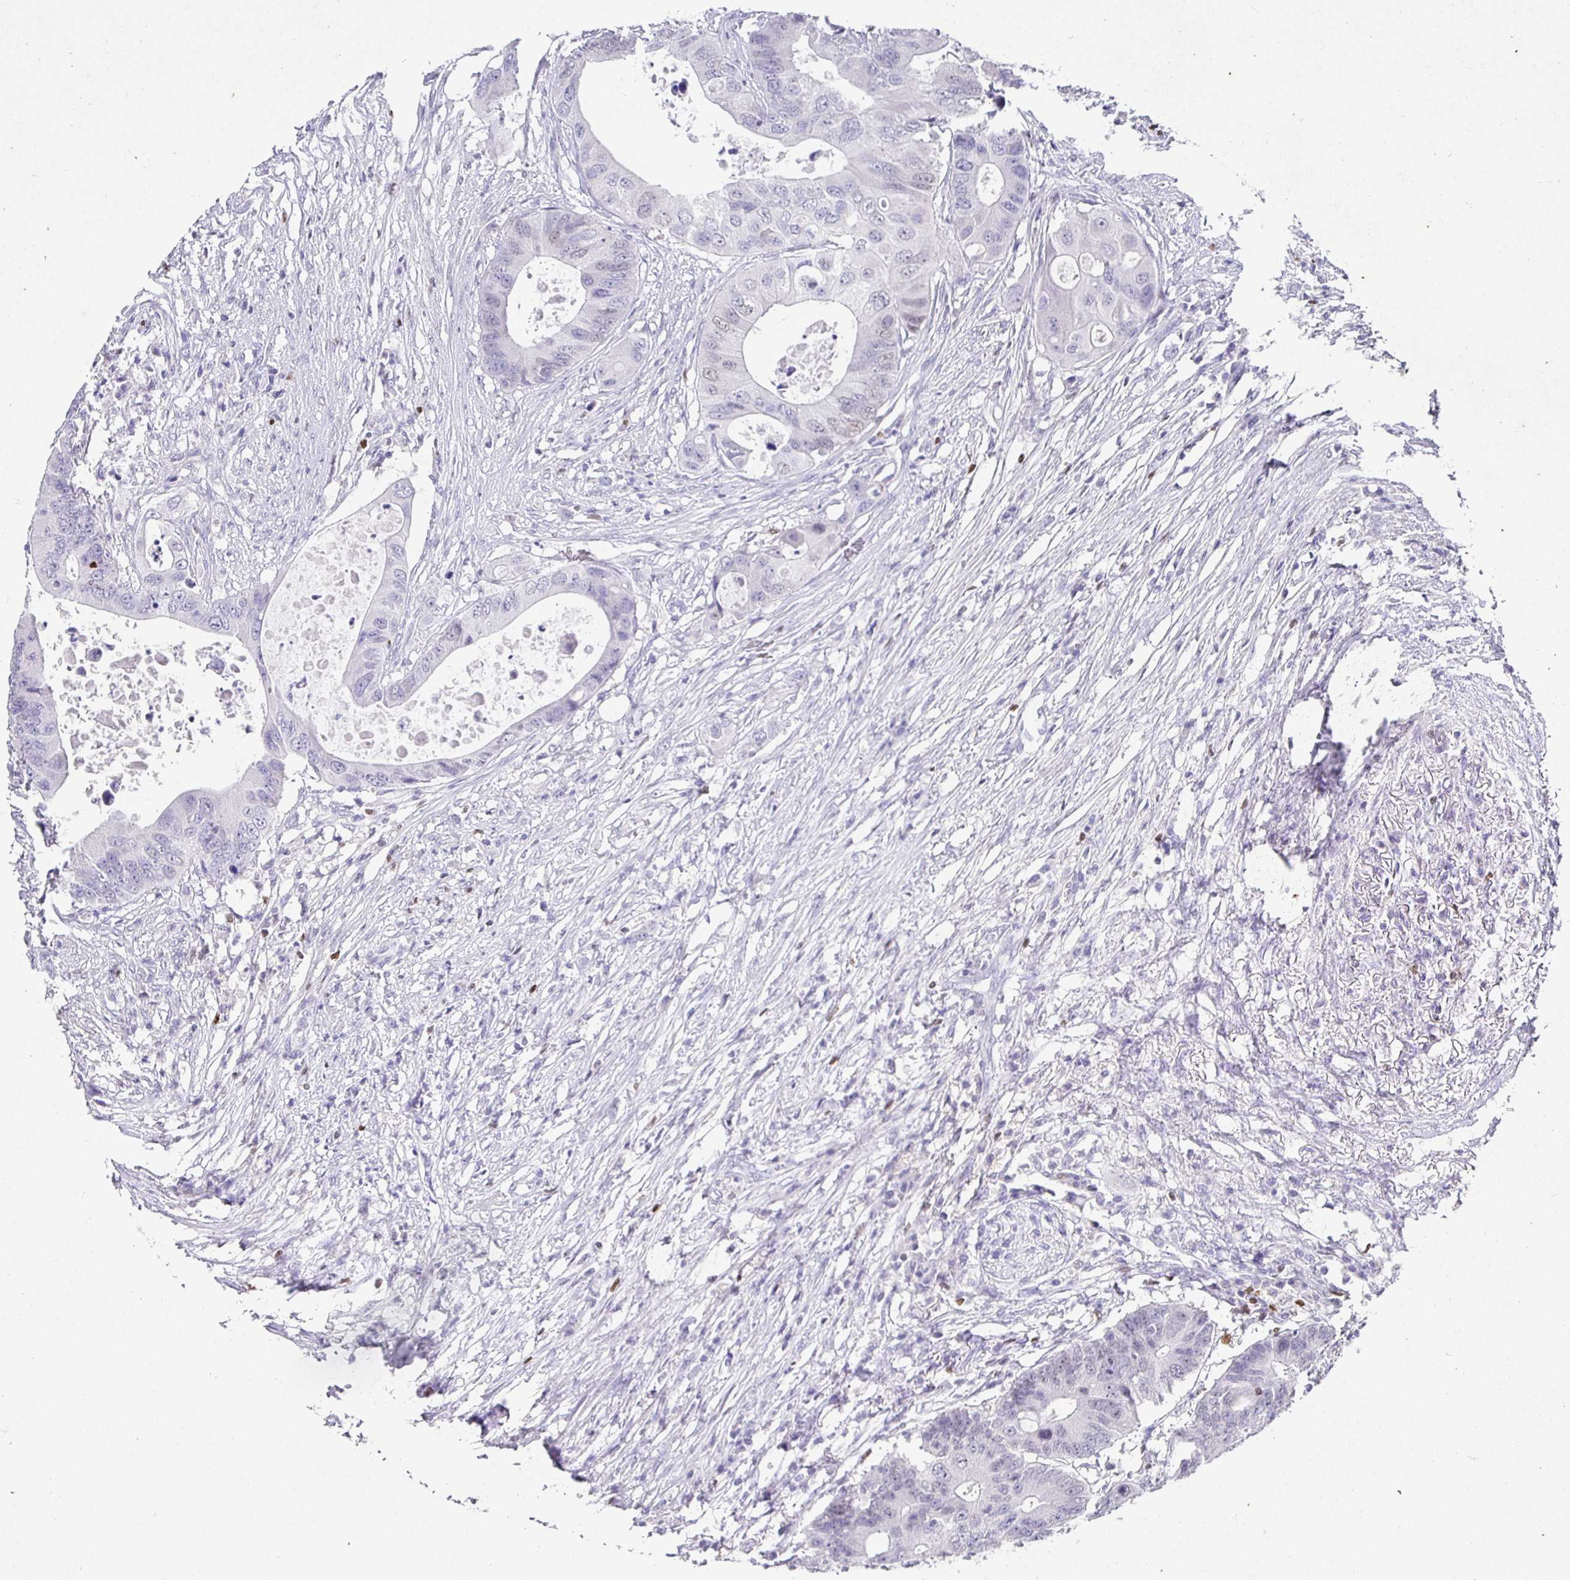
{"staining": {"intensity": "negative", "quantity": "none", "location": "none"}, "tissue": "colorectal cancer", "cell_type": "Tumor cells", "image_type": "cancer", "snomed": [{"axis": "morphology", "description": "Adenocarcinoma, NOS"}, {"axis": "topography", "description": "Colon"}], "caption": "Micrograph shows no significant protein positivity in tumor cells of adenocarcinoma (colorectal).", "gene": "SATB1", "patient": {"sex": "male", "age": 71}}